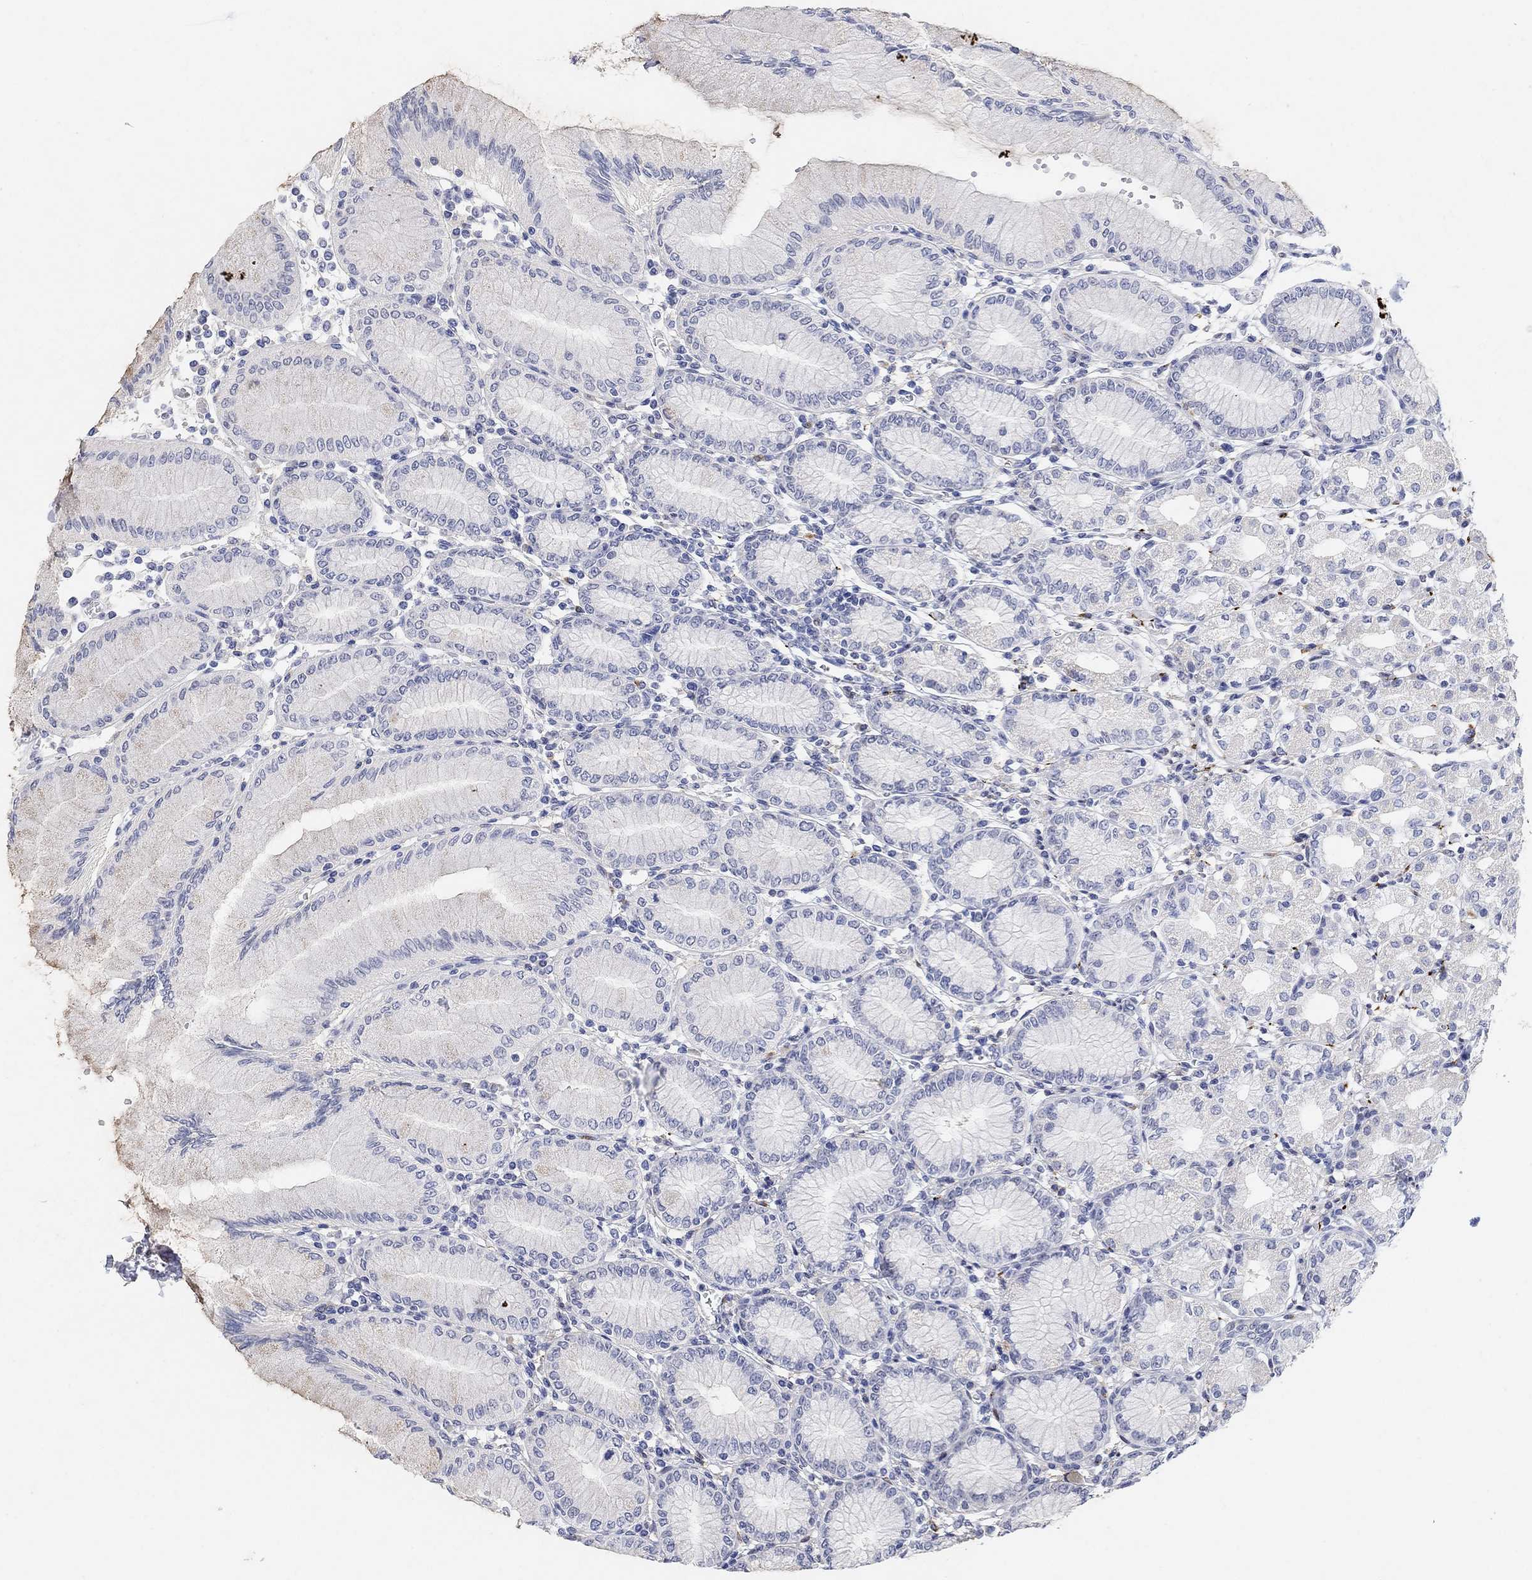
{"staining": {"intensity": "negative", "quantity": "none", "location": "none"}, "tissue": "stomach", "cell_type": "Glandular cells", "image_type": "normal", "snomed": [{"axis": "morphology", "description": "Normal tissue, NOS"}, {"axis": "topography", "description": "Skeletal muscle"}, {"axis": "topography", "description": "Stomach"}], "caption": "This is a micrograph of immunohistochemistry (IHC) staining of unremarkable stomach, which shows no staining in glandular cells.", "gene": "VAT1L", "patient": {"sex": "female", "age": 57}}